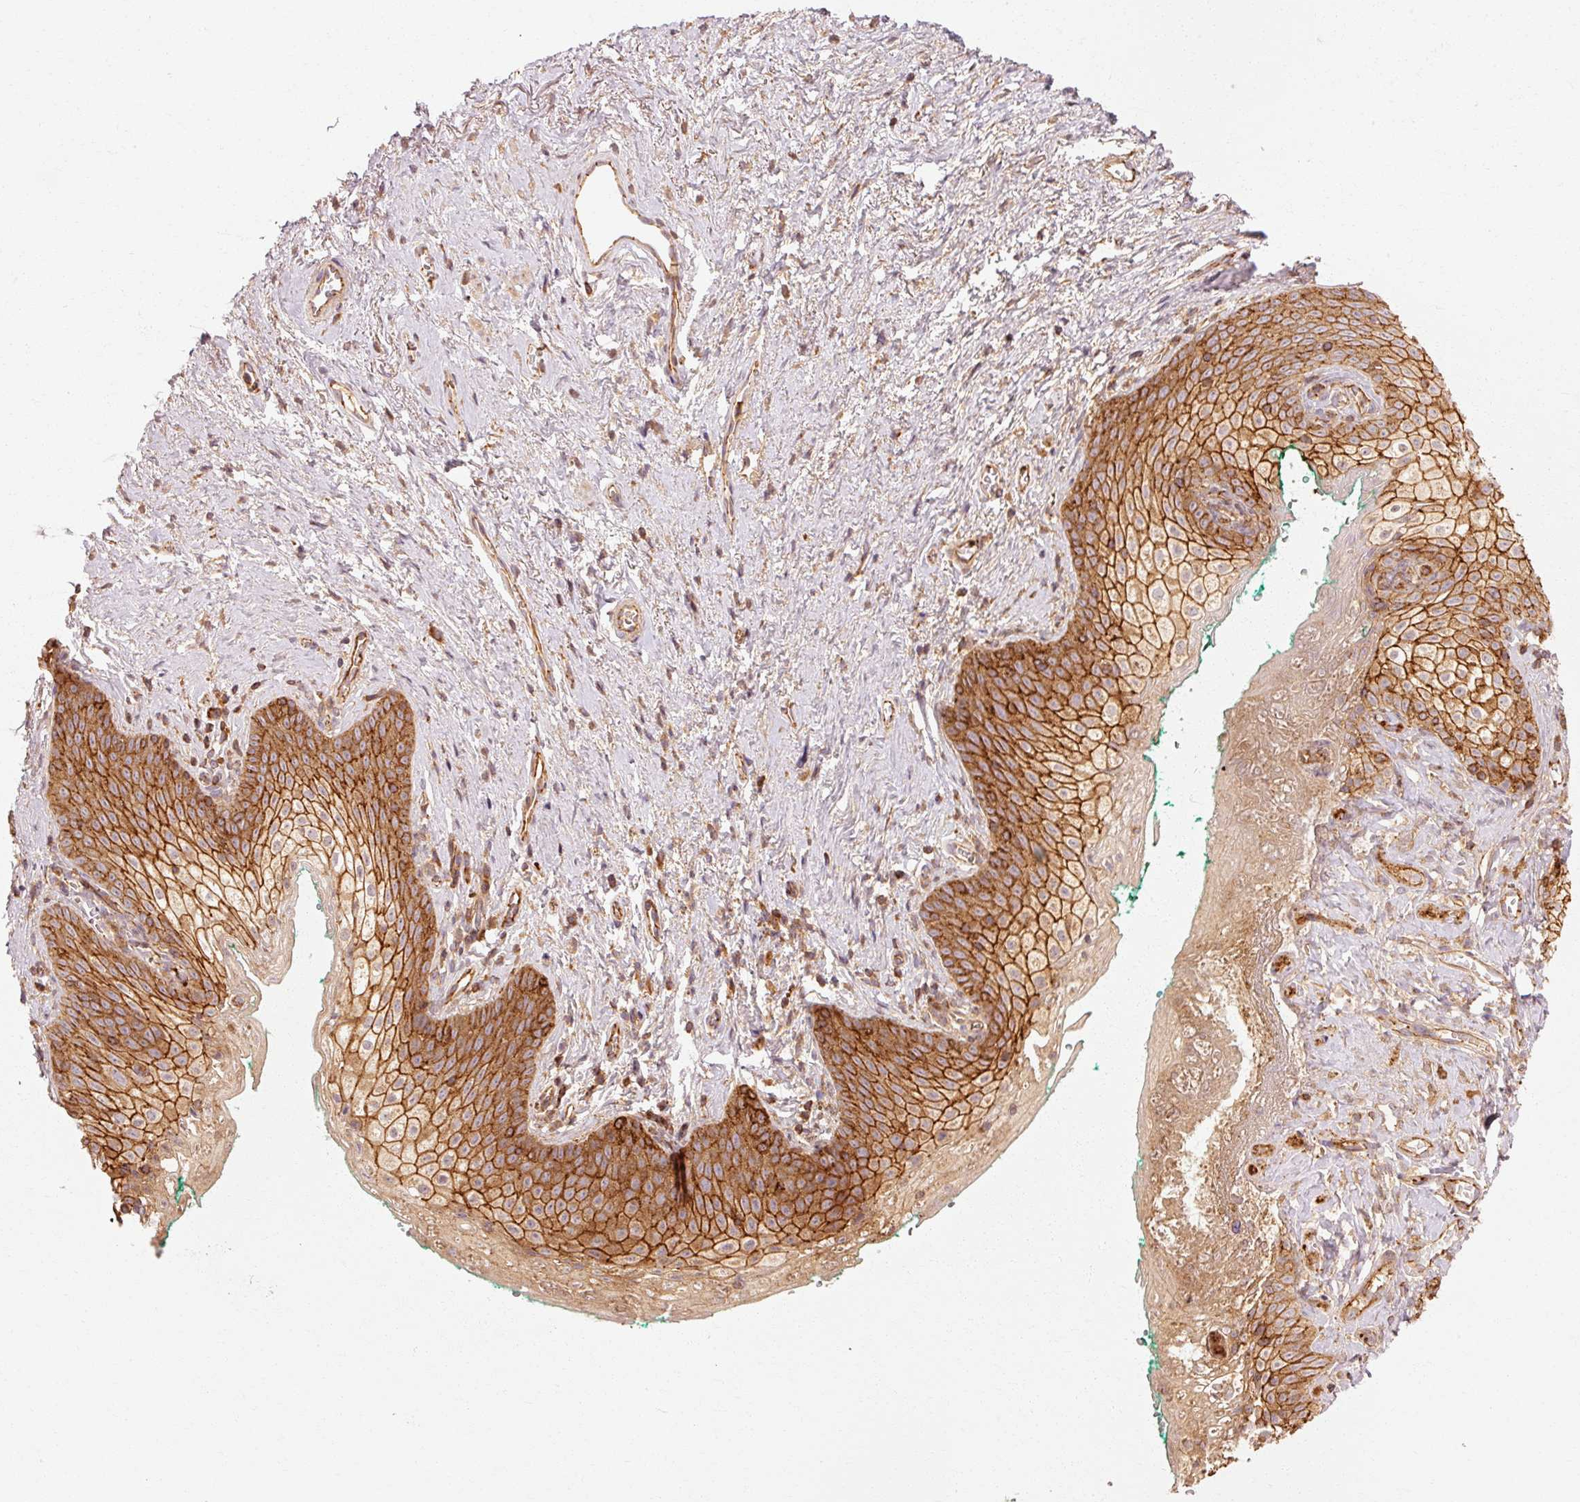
{"staining": {"intensity": "strong", "quantity": ">75%", "location": "cytoplasmic/membranous"}, "tissue": "vagina", "cell_type": "Squamous epithelial cells", "image_type": "normal", "snomed": [{"axis": "morphology", "description": "Normal tissue, NOS"}, {"axis": "topography", "description": "Vulva"}, {"axis": "topography", "description": "Vagina"}, {"axis": "topography", "description": "Peripheral nerve tissue"}], "caption": "Protein staining of benign vagina displays strong cytoplasmic/membranous expression in about >75% of squamous epithelial cells.", "gene": "CTNNA1", "patient": {"sex": "female", "age": 66}}